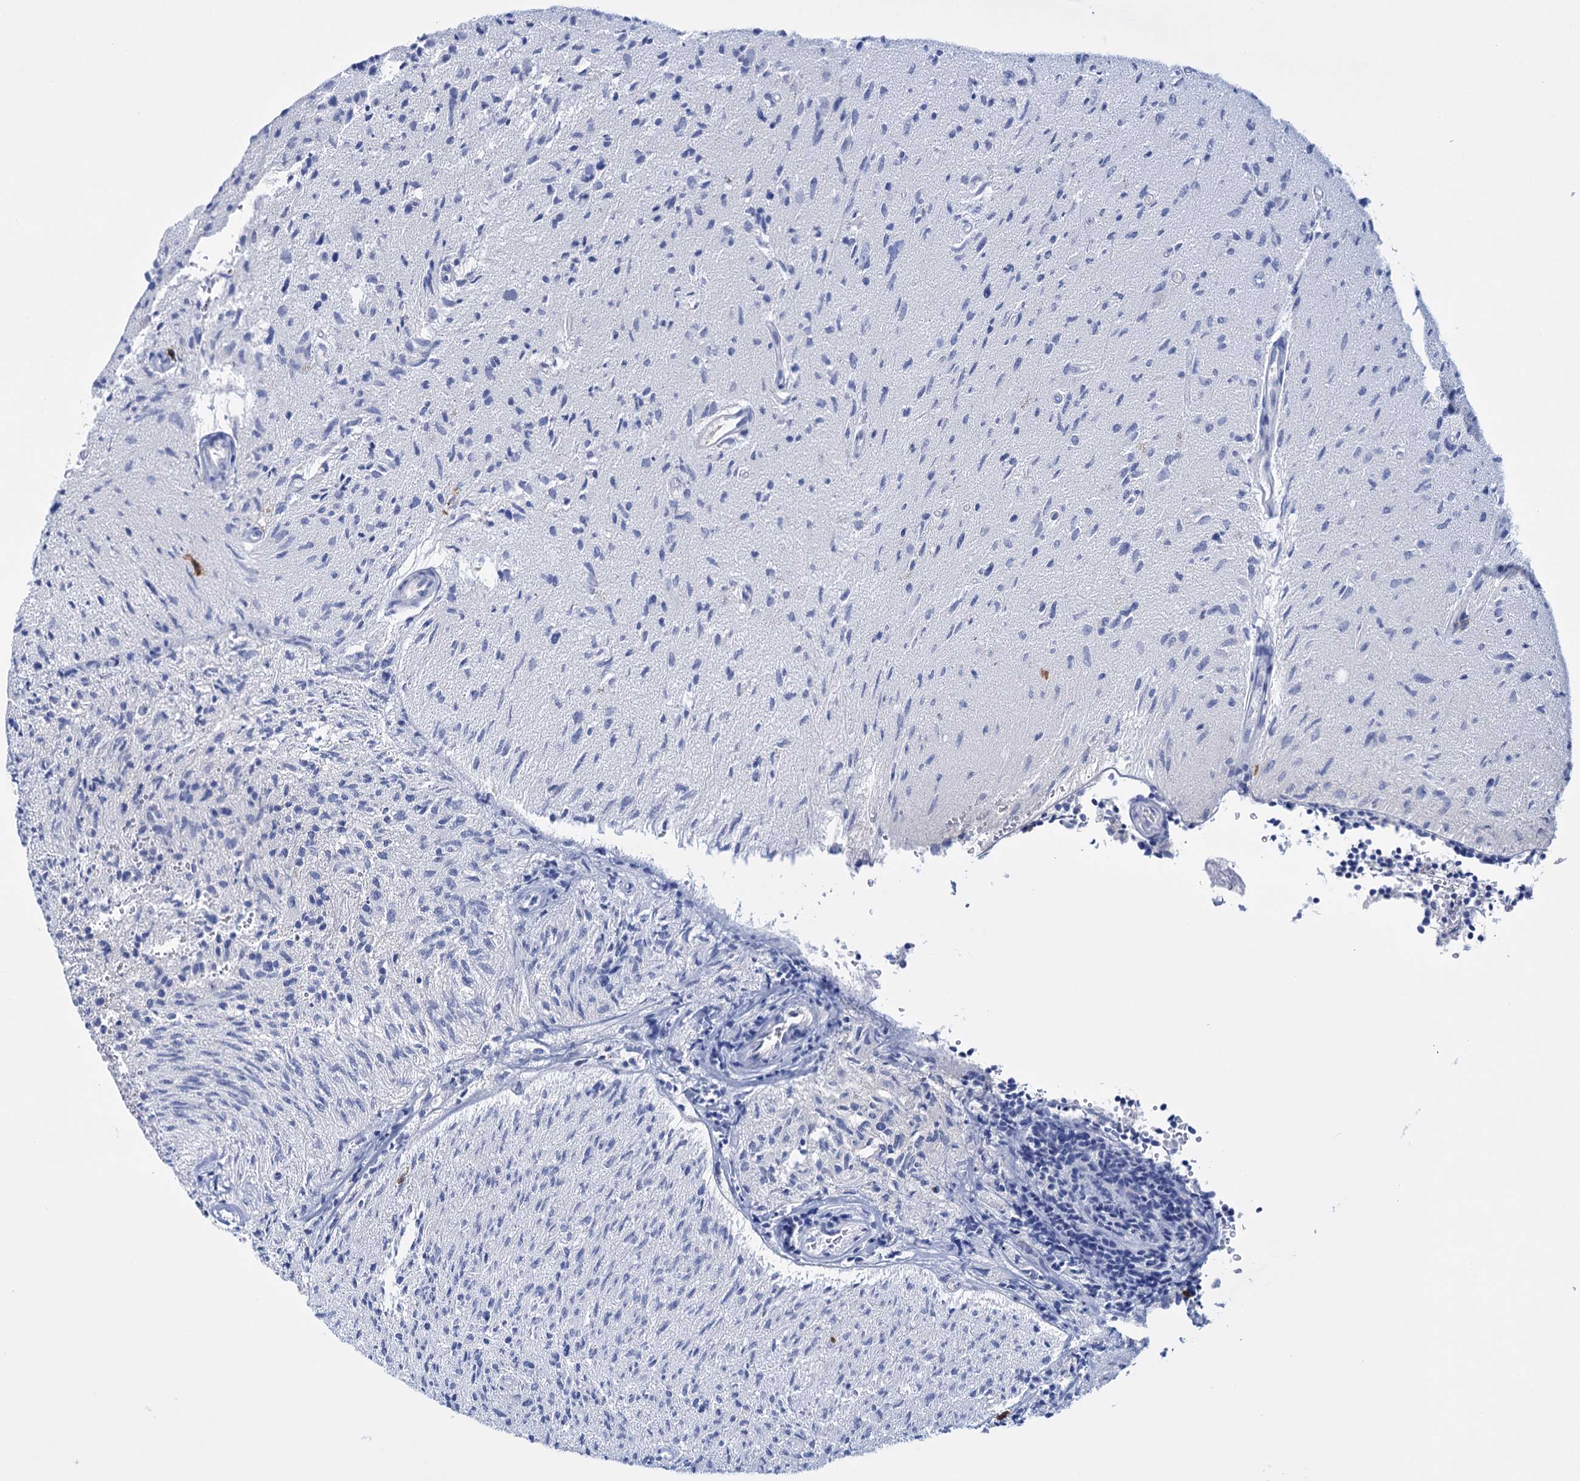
{"staining": {"intensity": "negative", "quantity": "none", "location": "none"}, "tissue": "glioma", "cell_type": "Tumor cells", "image_type": "cancer", "snomed": [{"axis": "morphology", "description": "Glioma, malignant, High grade"}, {"axis": "topography", "description": "Brain"}], "caption": "This is an IHC histopathology image of malignant glioma (high-grade). There is no expression in tumor cells.", "gene": "FBXW12", "patient": {"sex": "female", "age": 57}}